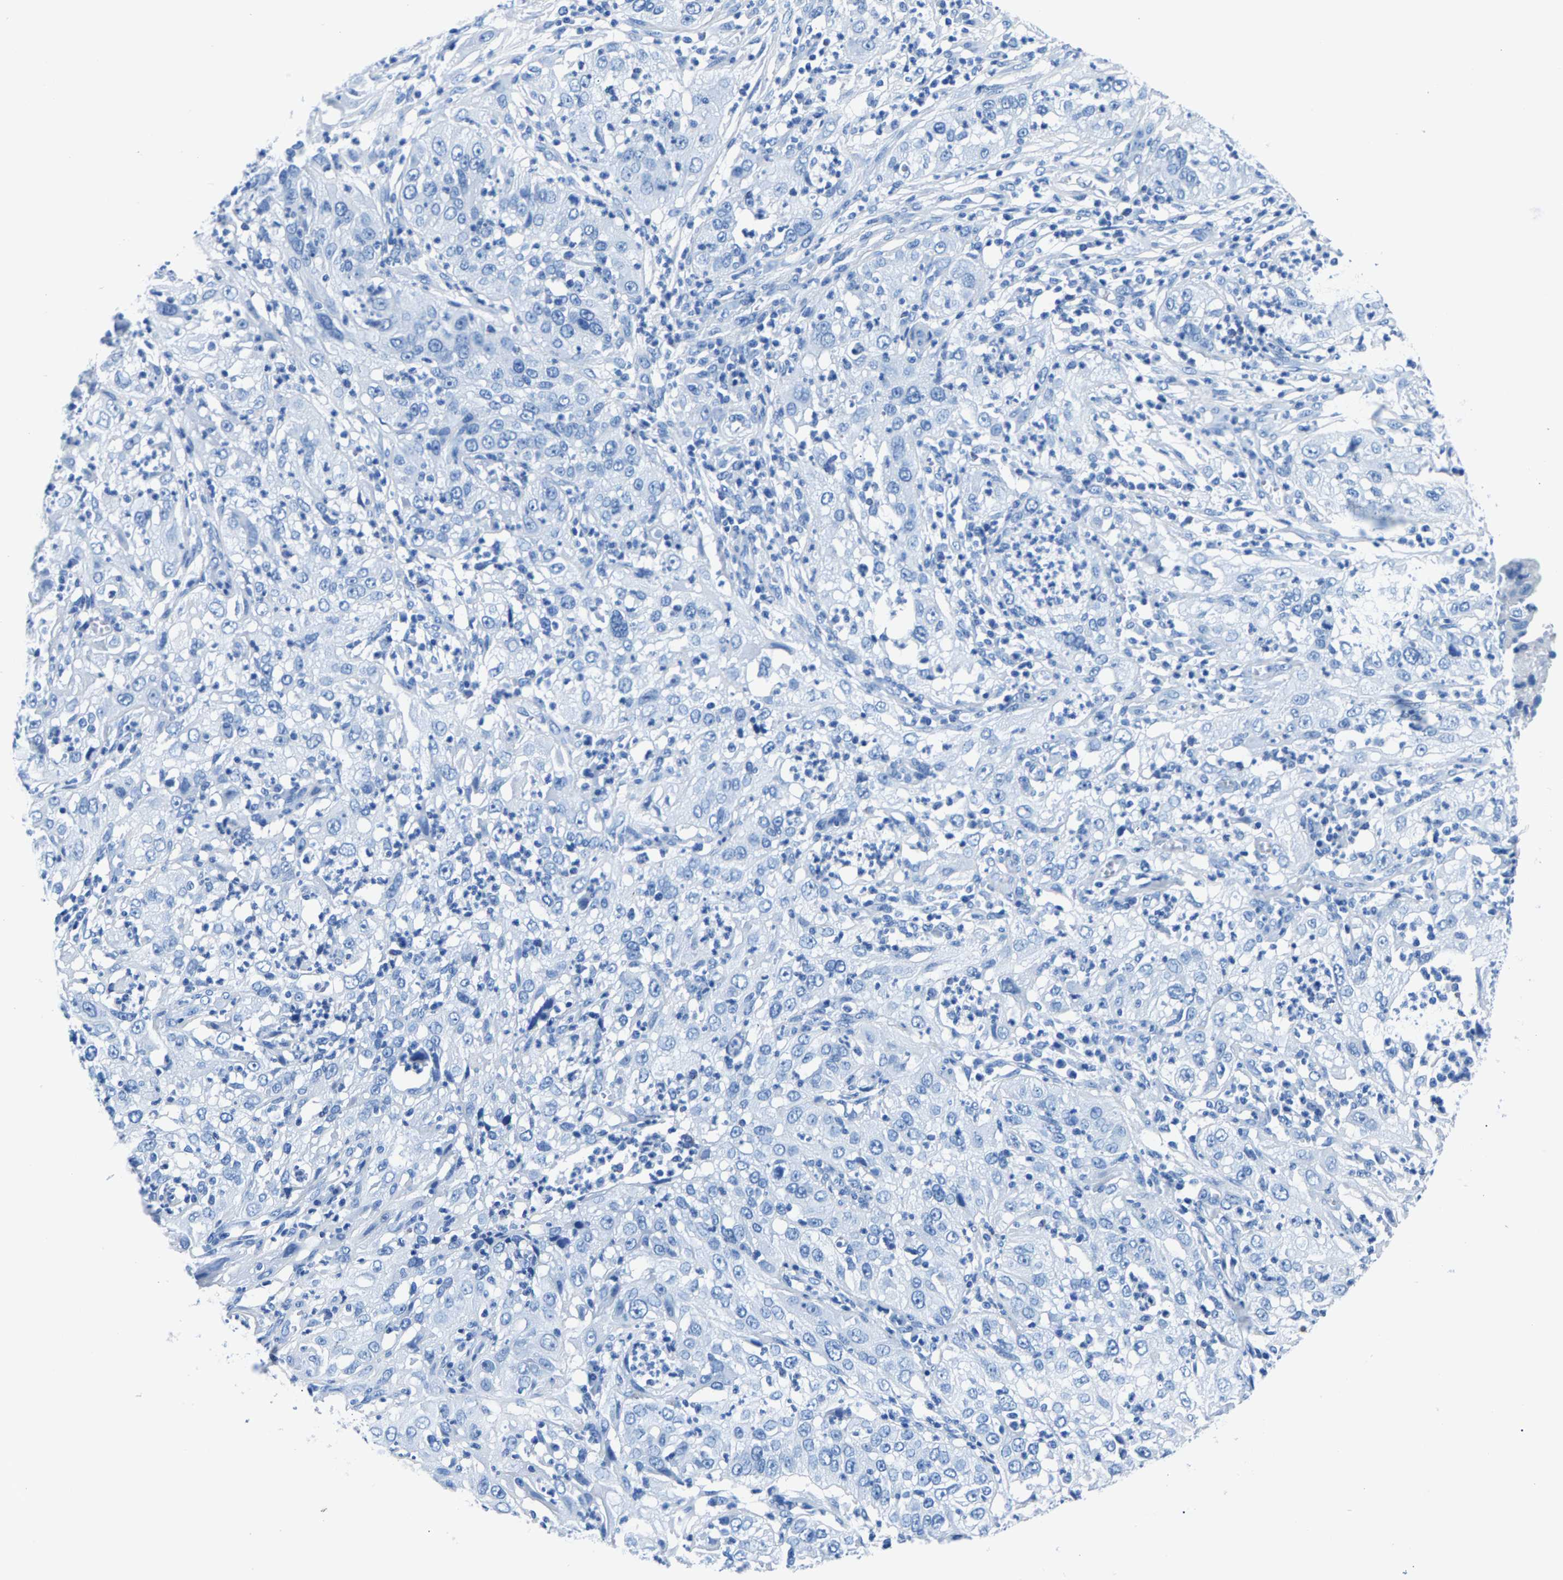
{"staining": {"intensity": "negative", "quantity": "none", "location": "none"}, "tissue": "cervical cancer", "cell_type": "Tumor cells", "image_type": "cancer", "snomed": [{"axis": "morphology", "description": "Squamous cell carcinoma, NOS"}, {"axis": "topography", "description": "Cervix"}], "caption": "DAB (3,3'-diaminobenzidine) immunohistochemical staining of squamous cell carcinoma (cervical) demonstrates no significant expression in tumor cells. Nuclei are stained in blue.", "gene": "CPS1", "patient": {"sex": "female", "age": 32}}